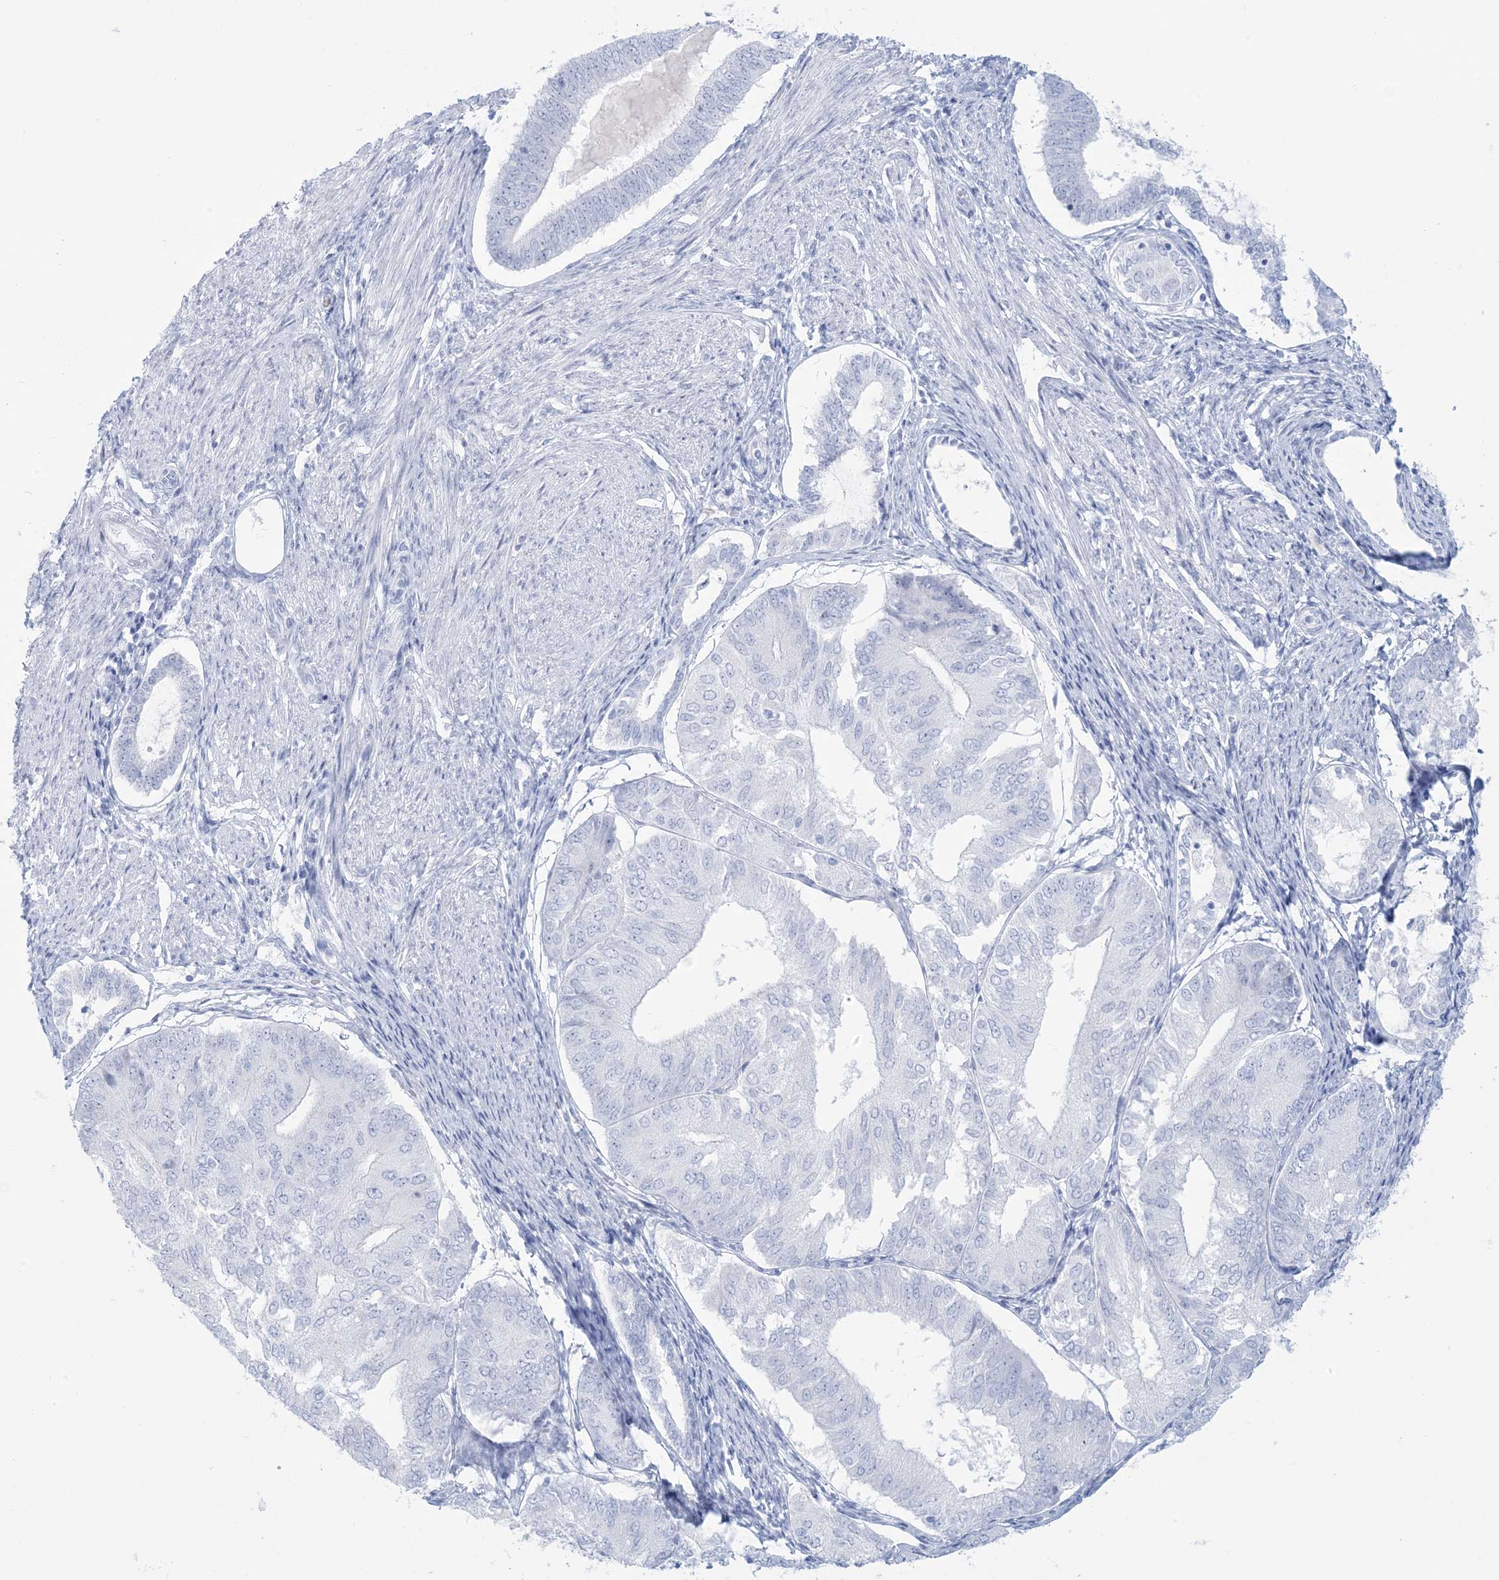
{"staining": {"intensity": "negative", "quantity": "none", "location": "none"}, "tissue": "endometrial cancer", "cell_type": "Tumor cells", "image_type": "cancer", "snomed": [{"axis": "morphology", "description": "Adenocarcinoma, NOS"}, {"axis": "topography", "description": "Endometrium"}], "caption": "Protein analysis of endometrial cancer exhibits no significant expression in tumor cells.", "gene": "AGXT", "patient": {"sex": "female", "age": 81}}